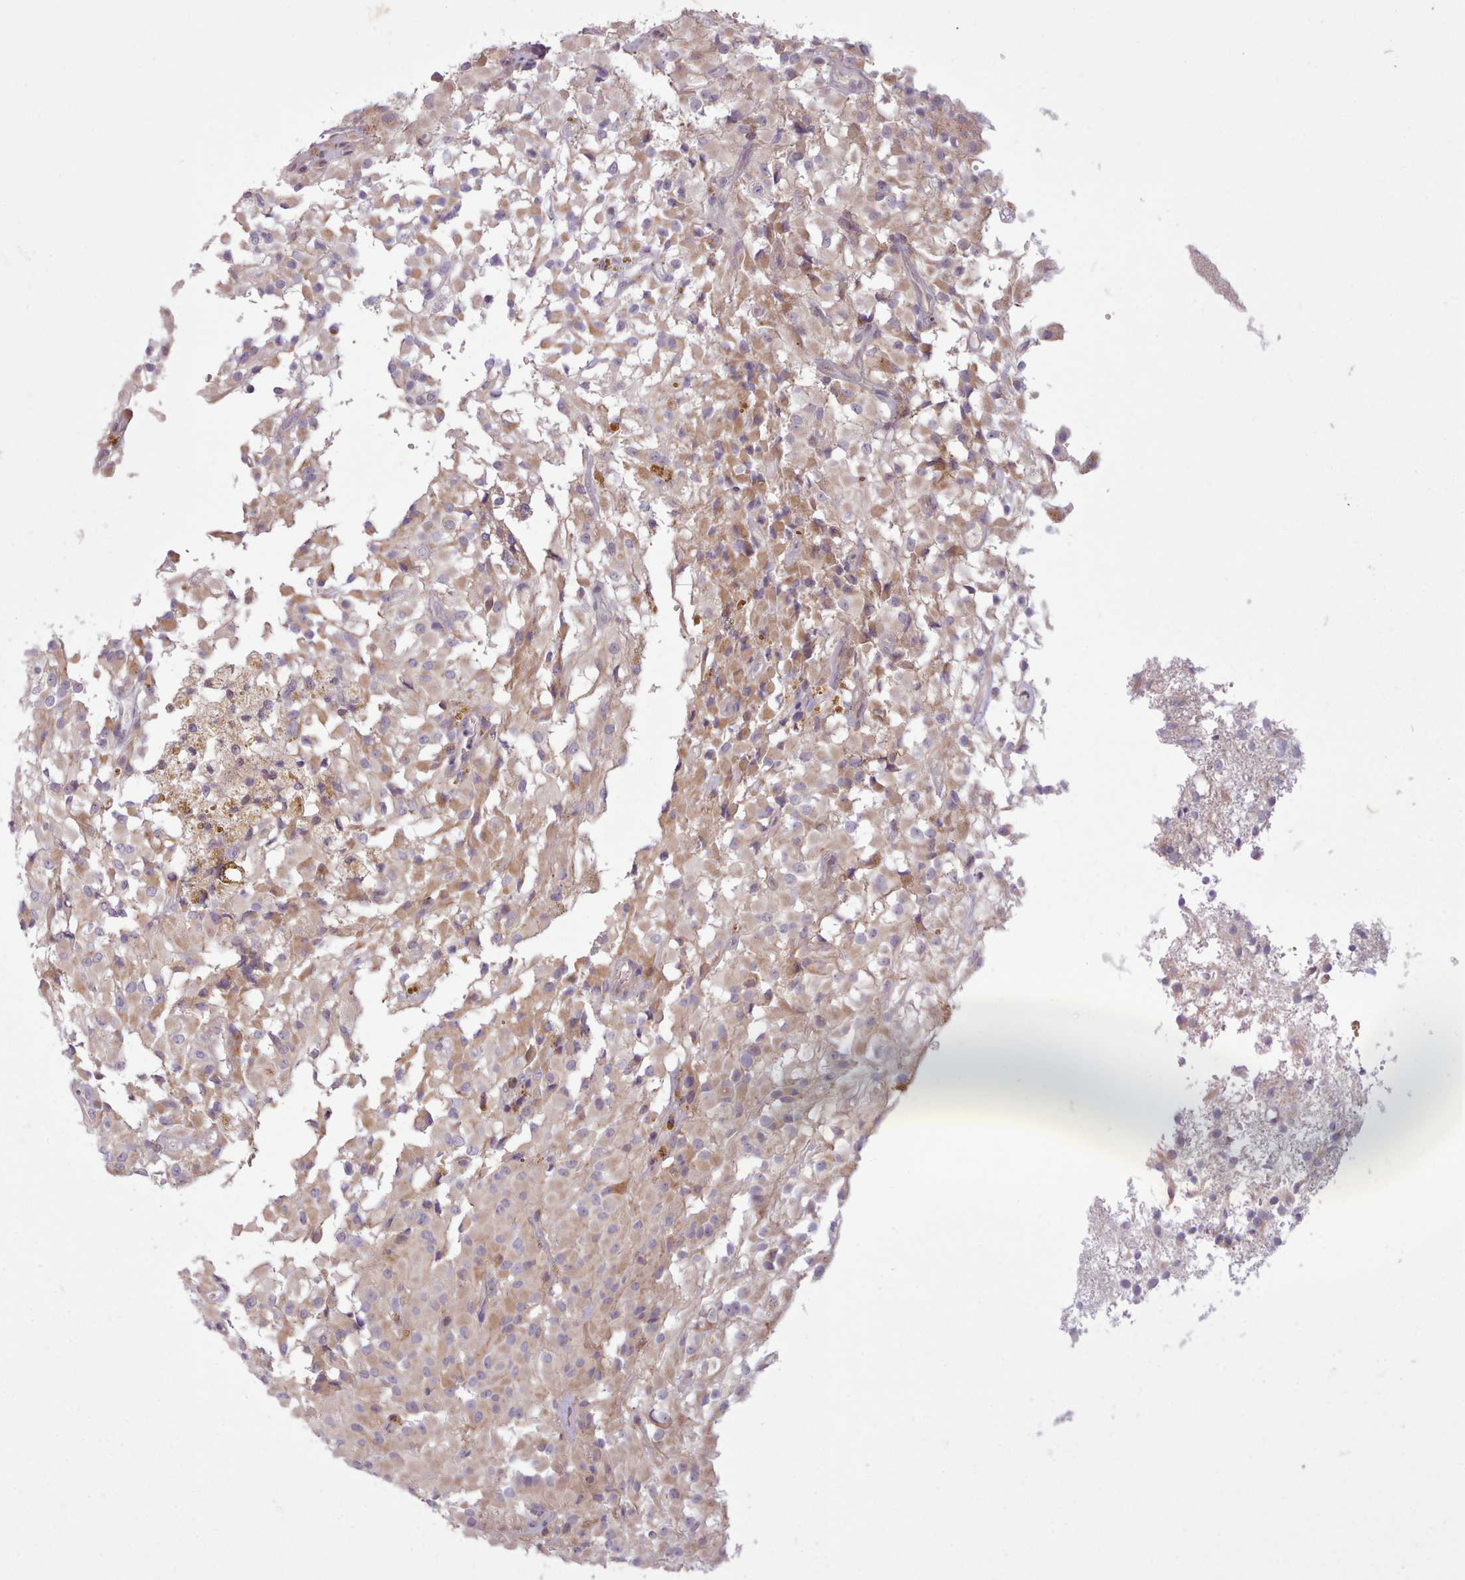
{"staining": {"intensity": "negative", "quantity": "none", "location": "none"}, "tissue": "glioma", "cell_type": "Tumor cells", "image_type": "cancer", "snomed": [{"axis": "morphology", "description": "Glioma, malignant, High grade"}, {"axis": "topography", "description": "Brain"}], "caption": "This histopathology image is of glioma stained with immunohistochemistry (IHC) to label a protein in brown with the nuclei are counter-stained blue. There is no expression in tumor cells. (Brightfield microscopy of DAB (3,3'-diaminobenzidine) immunohistochemistry (IHC) at high magnification).", "gene": "NMRK1", "patient": {"sex": "female", "age": 59}}